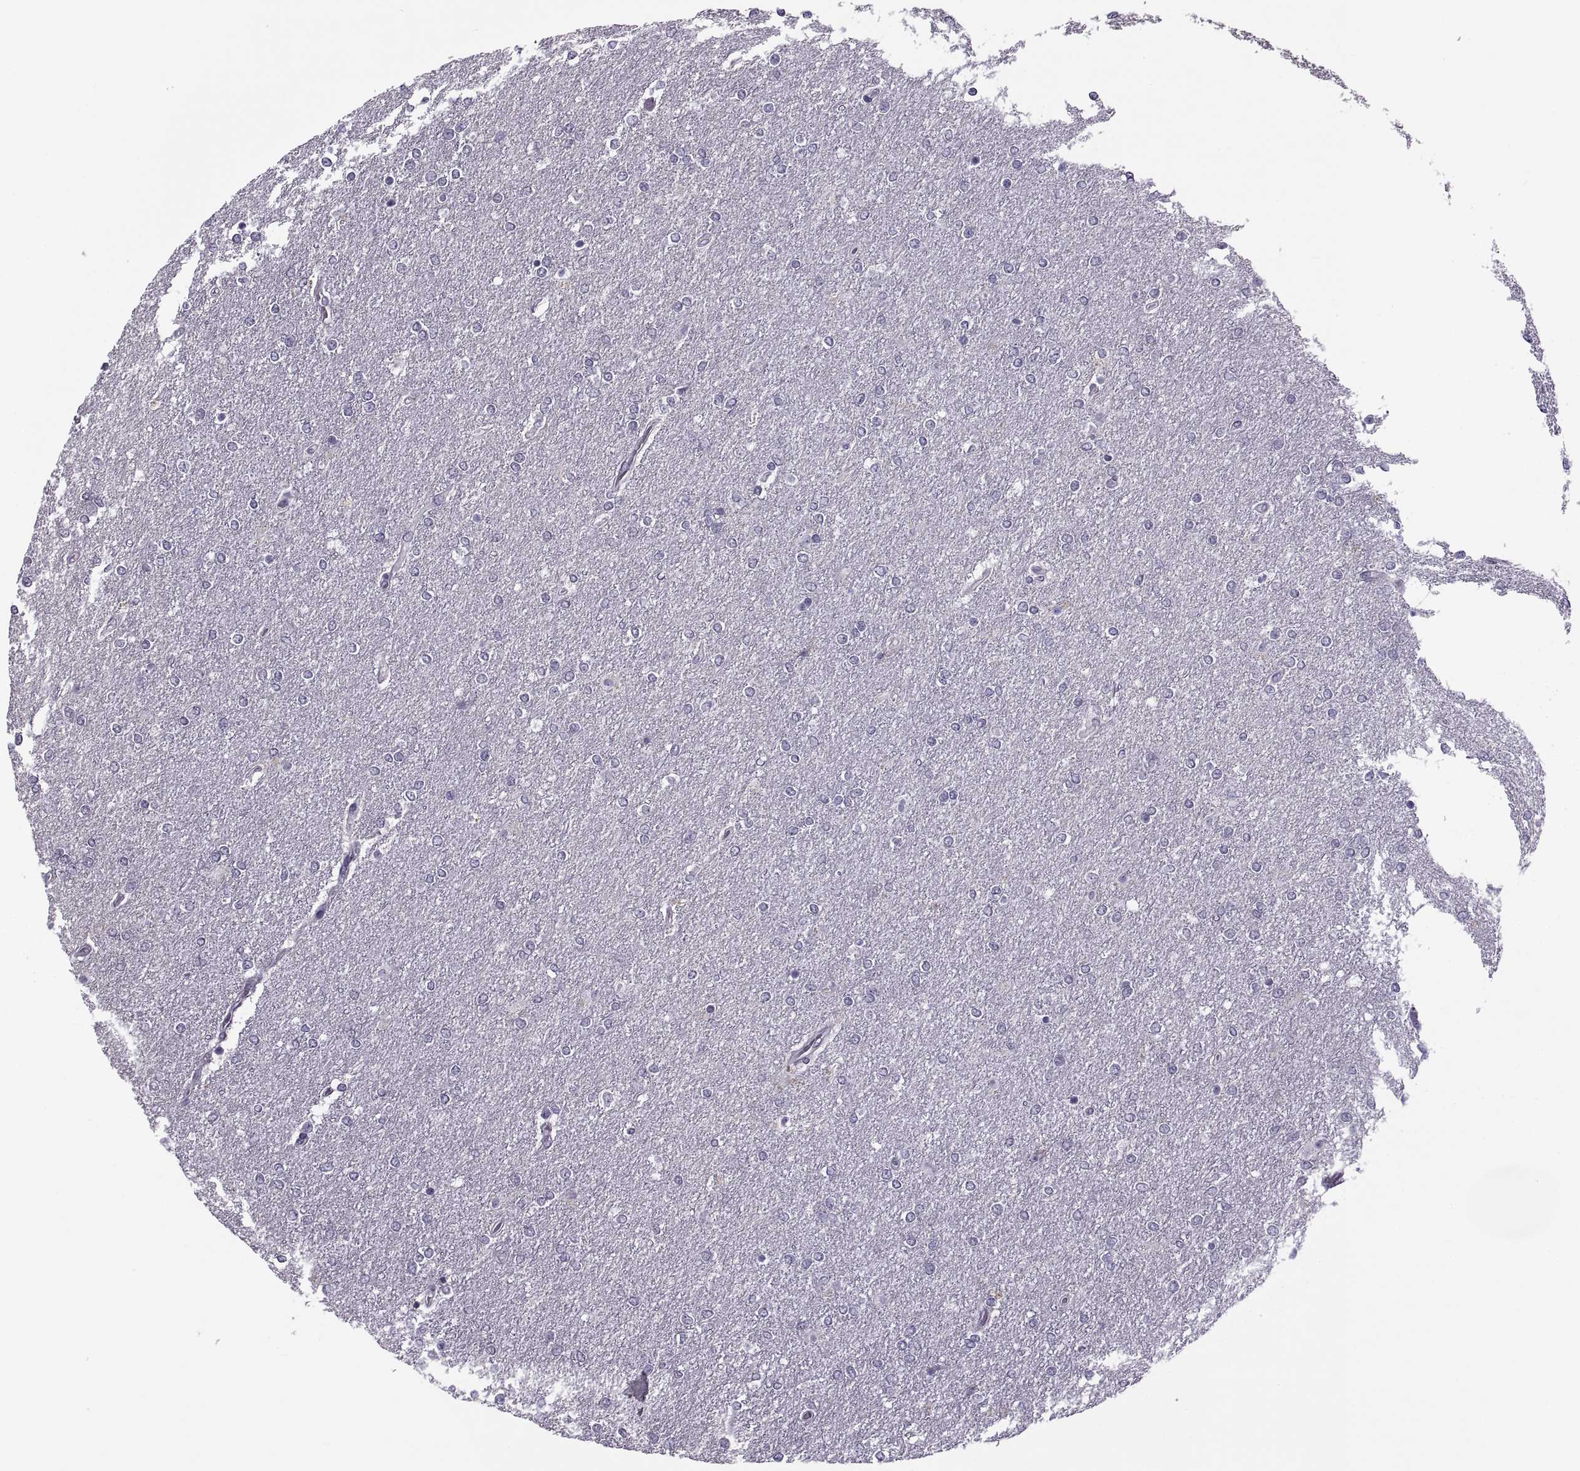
{"staining": {"intensity": "negative", "quantity": "none", "location": "none"}, "tissue": "glioma", "cell_type": "Tumor cells", "image_type": "cancer", "snomed": [{"axis": "morphology", "description": "Glioma, malignant, High grade"}, {"axis": "topography", "description": "Brain"}], "caption": "Tumor cells are negative for protein expression in human glioma.", "gene": "MAGEB1", "patient": {"sex": "female", "age": 61}}